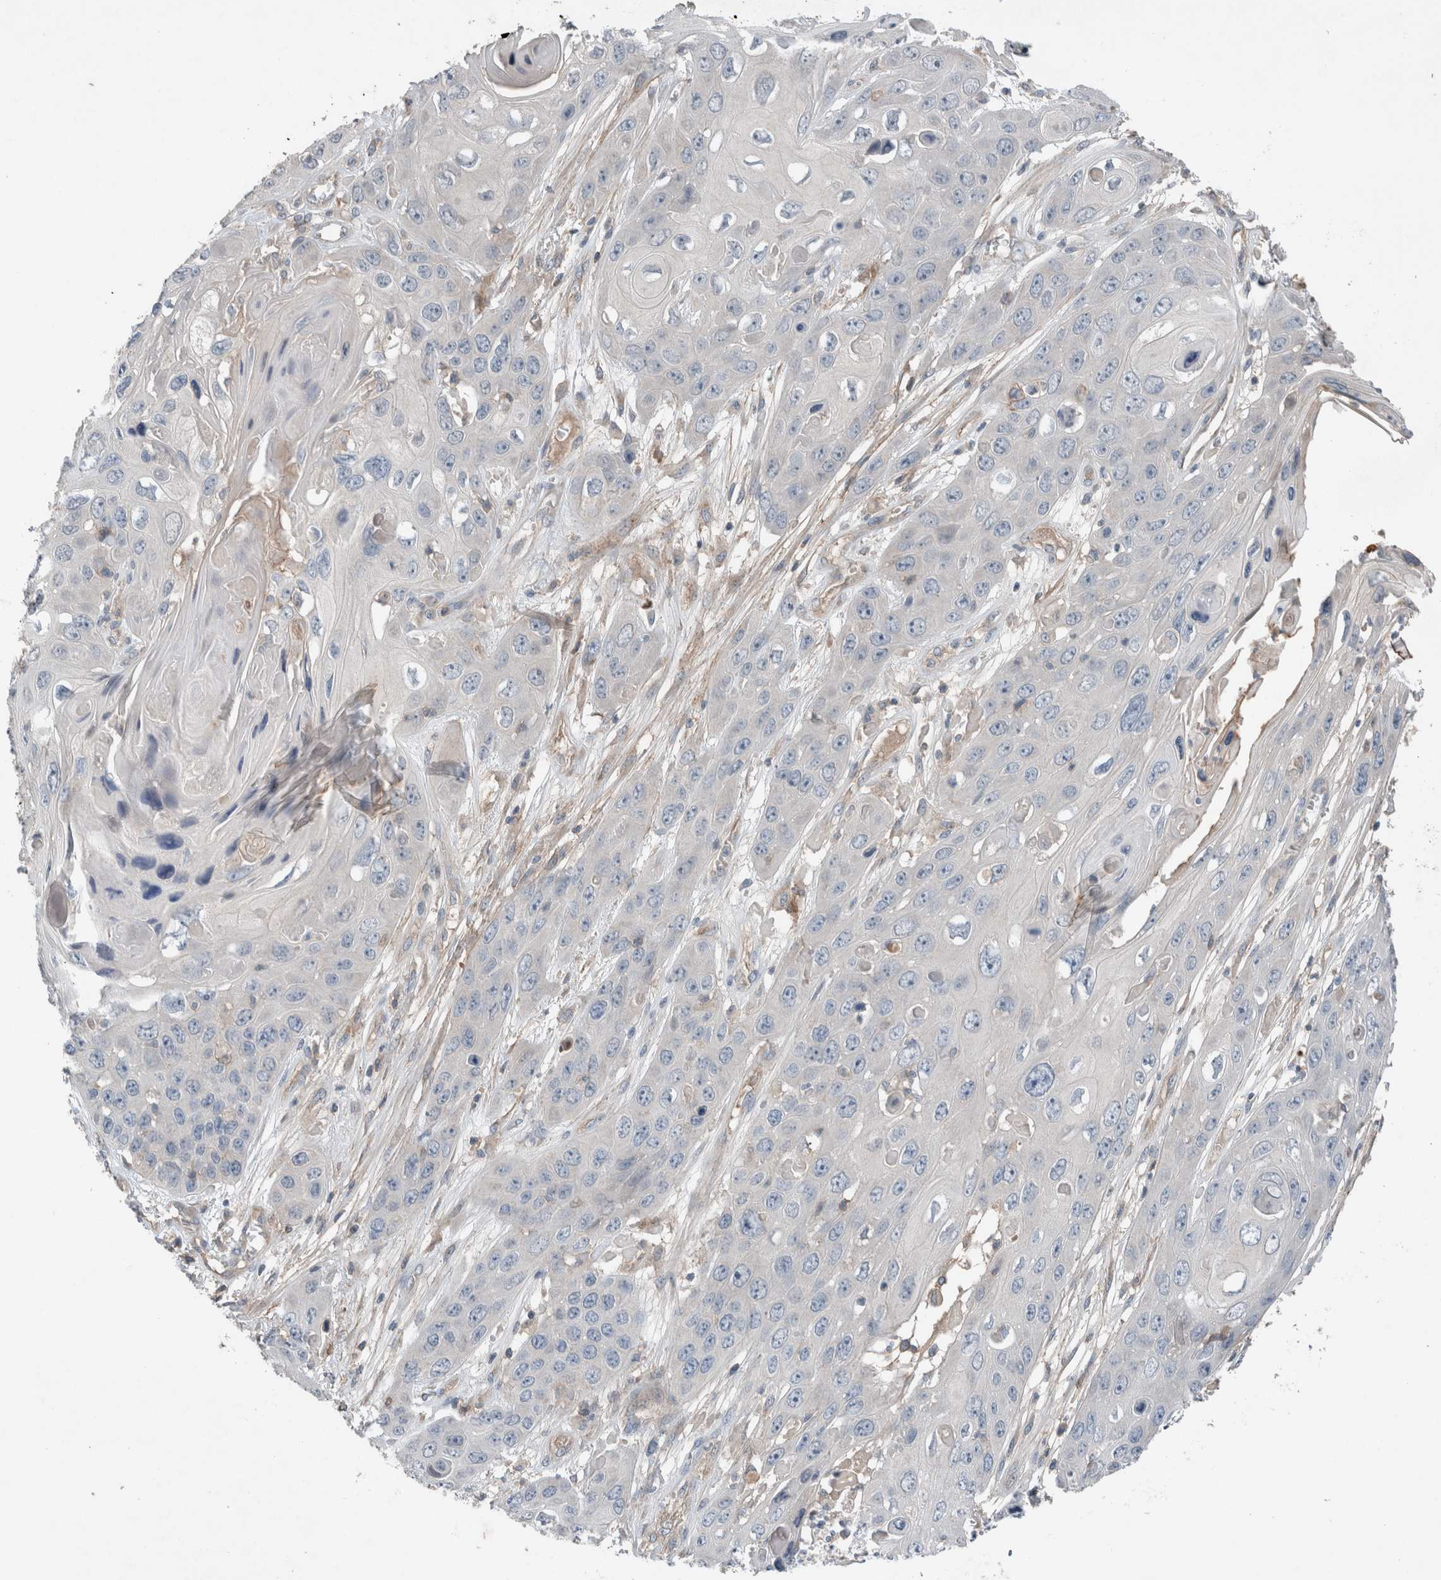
{"staining": {"intensity": "negative", "quantity": "none", "location": "none"}, "tissue": "skin cancer", "cell_type": "Tumor cells", "image_type": "cancer", "snomed": [{"axis": "morphology", "description": "Squamous cell carcinoma, NOS"}, {"axis": "topography", "description": "Skin"}], "caption": "DAB (3,3'-diaminobenzidine) immunohistochemical staining of skin cancer shows no significant expression in tumor cells.", "gene": "UGCG", "patient": {"sex": "male", "age": 55}}